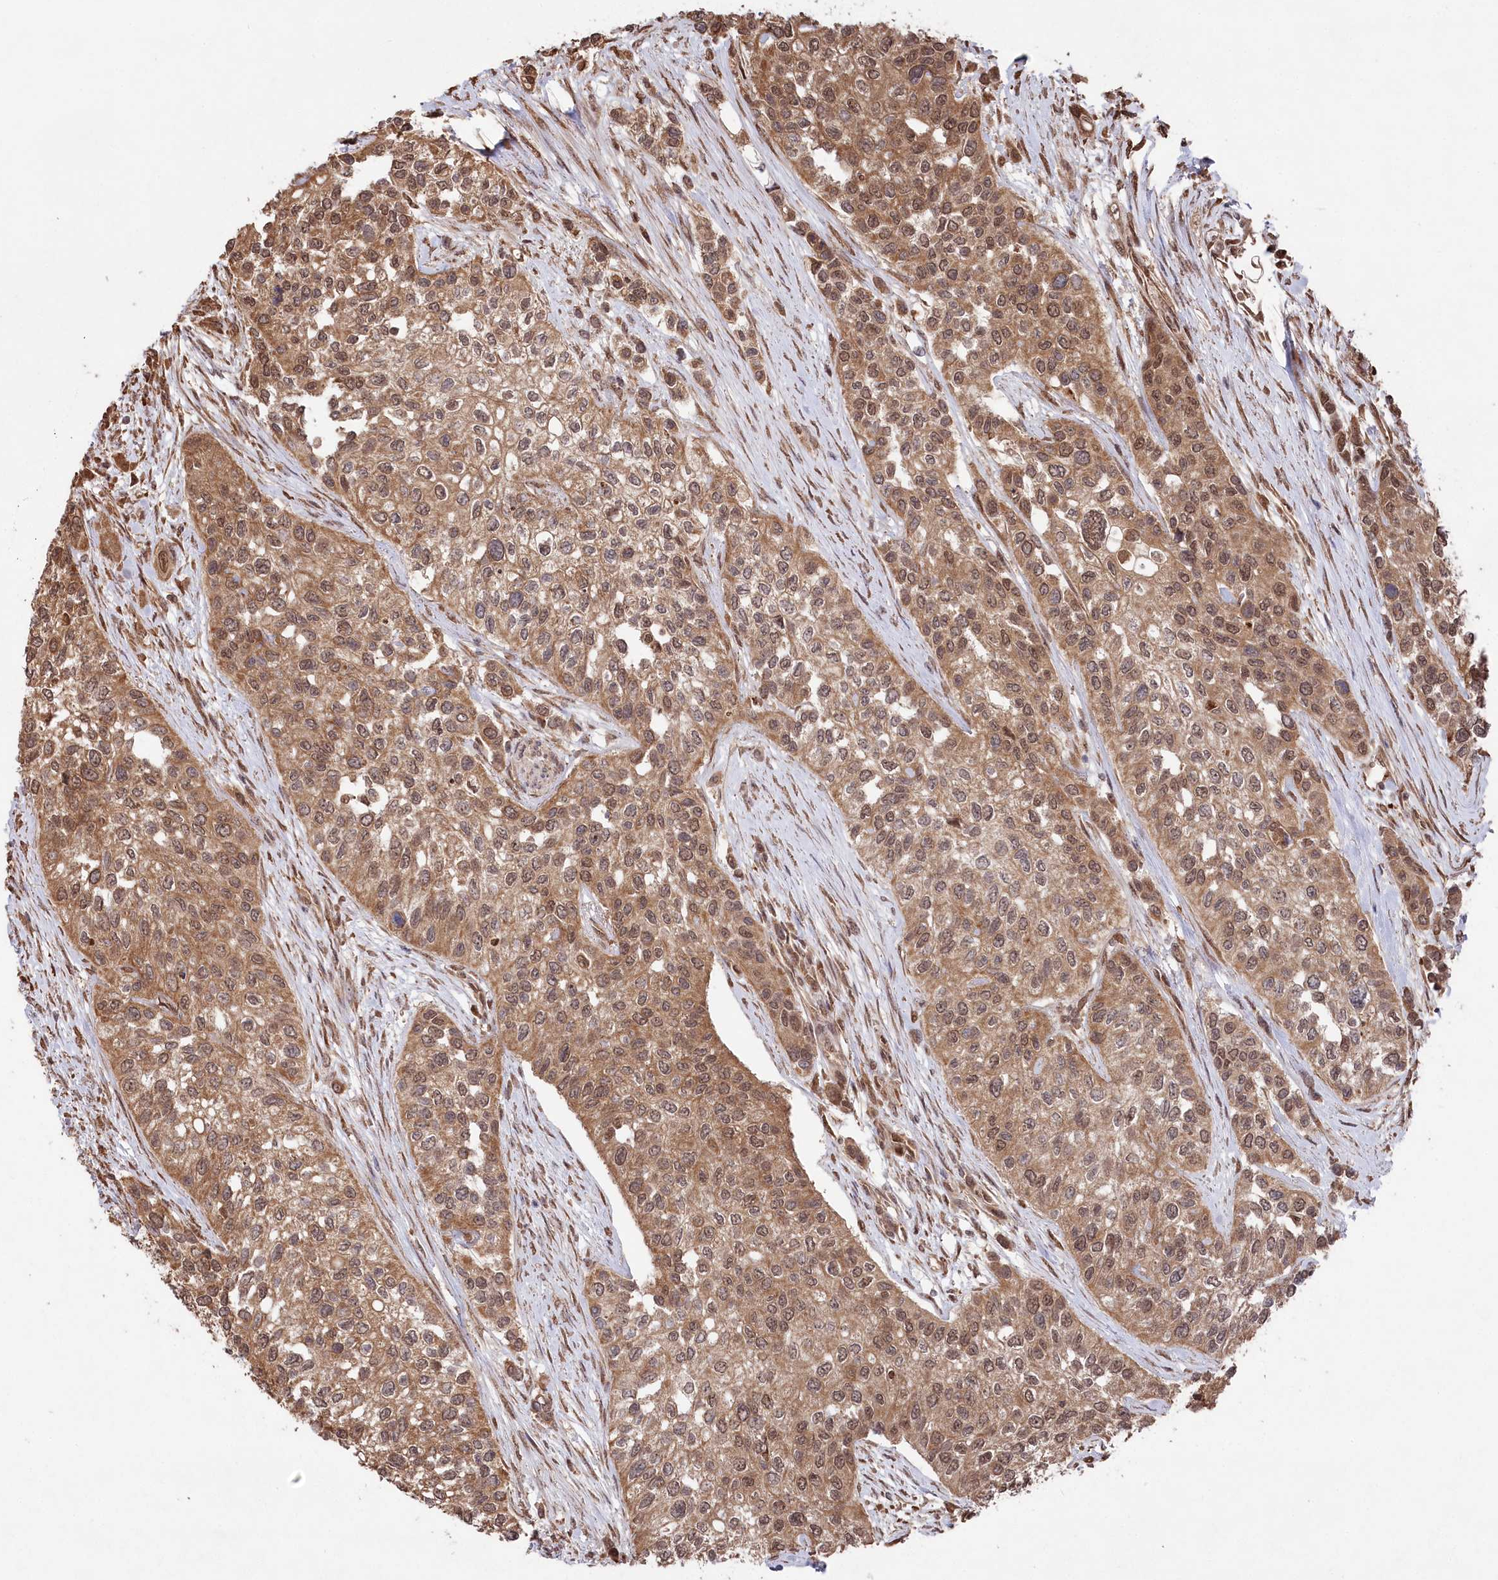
{"staining": {"intensity": "moderate", "quantity": ">75%", "location": "cytoplasmic/membranous,nuclear"}, "tissue": "urothelial cancer", "cell_type": "Tumor cells", "image_type": "cancer", "snomed": [{"axis": "morphology", "description": "Normal tissue, NOS"}, {"axis": "morphology", "description": "Urothelial carcinoma, High grade"}, {"axis": "topography", "description": "Vascular tissue"}, {"axis": "topography", "description": "Urinary bladder"}], "caption": "A brown stain highlights moderate cytoplasmic/membranous and nuclear expression of a protein in human urothelial cancer tumor cells.", "gene": "PSMA1", "patient": {"sex": "female", "age": 56}}